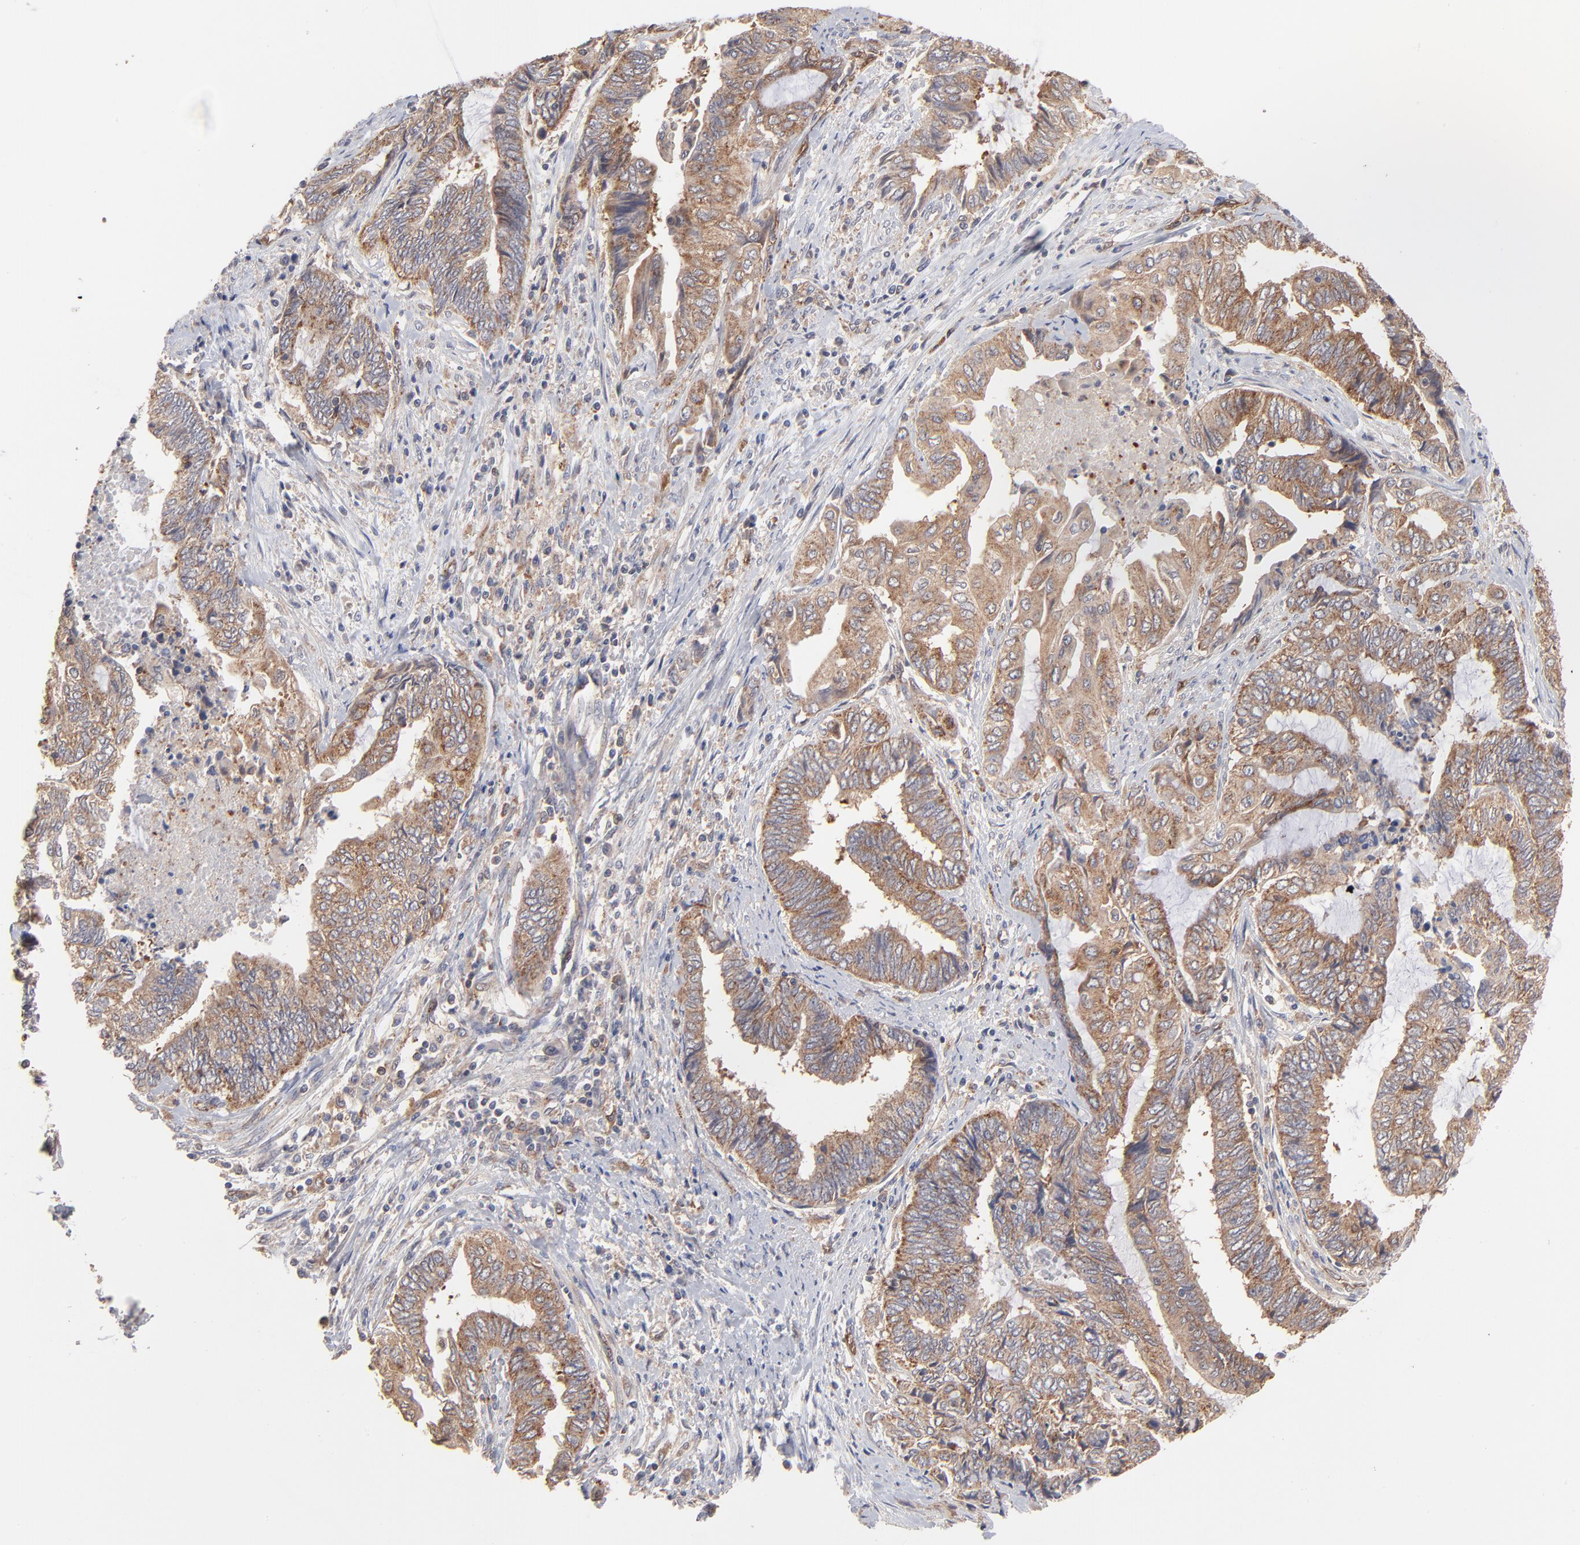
{"staining": {"intensity": "moderate", "quantity": ">75%", "location": "cytoplasmic/membranous"}, "tissue": "endometrial cancer", "cell_type": "Tumor cells", "image_type": "cancer", "snomed": [{"axis": "morphology", "description": "Adenocarcinoma, NOS"}, {"axis": "topography", "description": "Uterus"}, {"axis": "topography", "description": "Endometrium"}], "caption": "Human endometrial adenocarcinoma stained for a protein (brown) demonstrates moderate cytoplasmic/membranous positive staining in about >75% of tumor cells.", "gene": "IVNS1ABP", "patient": {"sex": "female", "age": 70}}